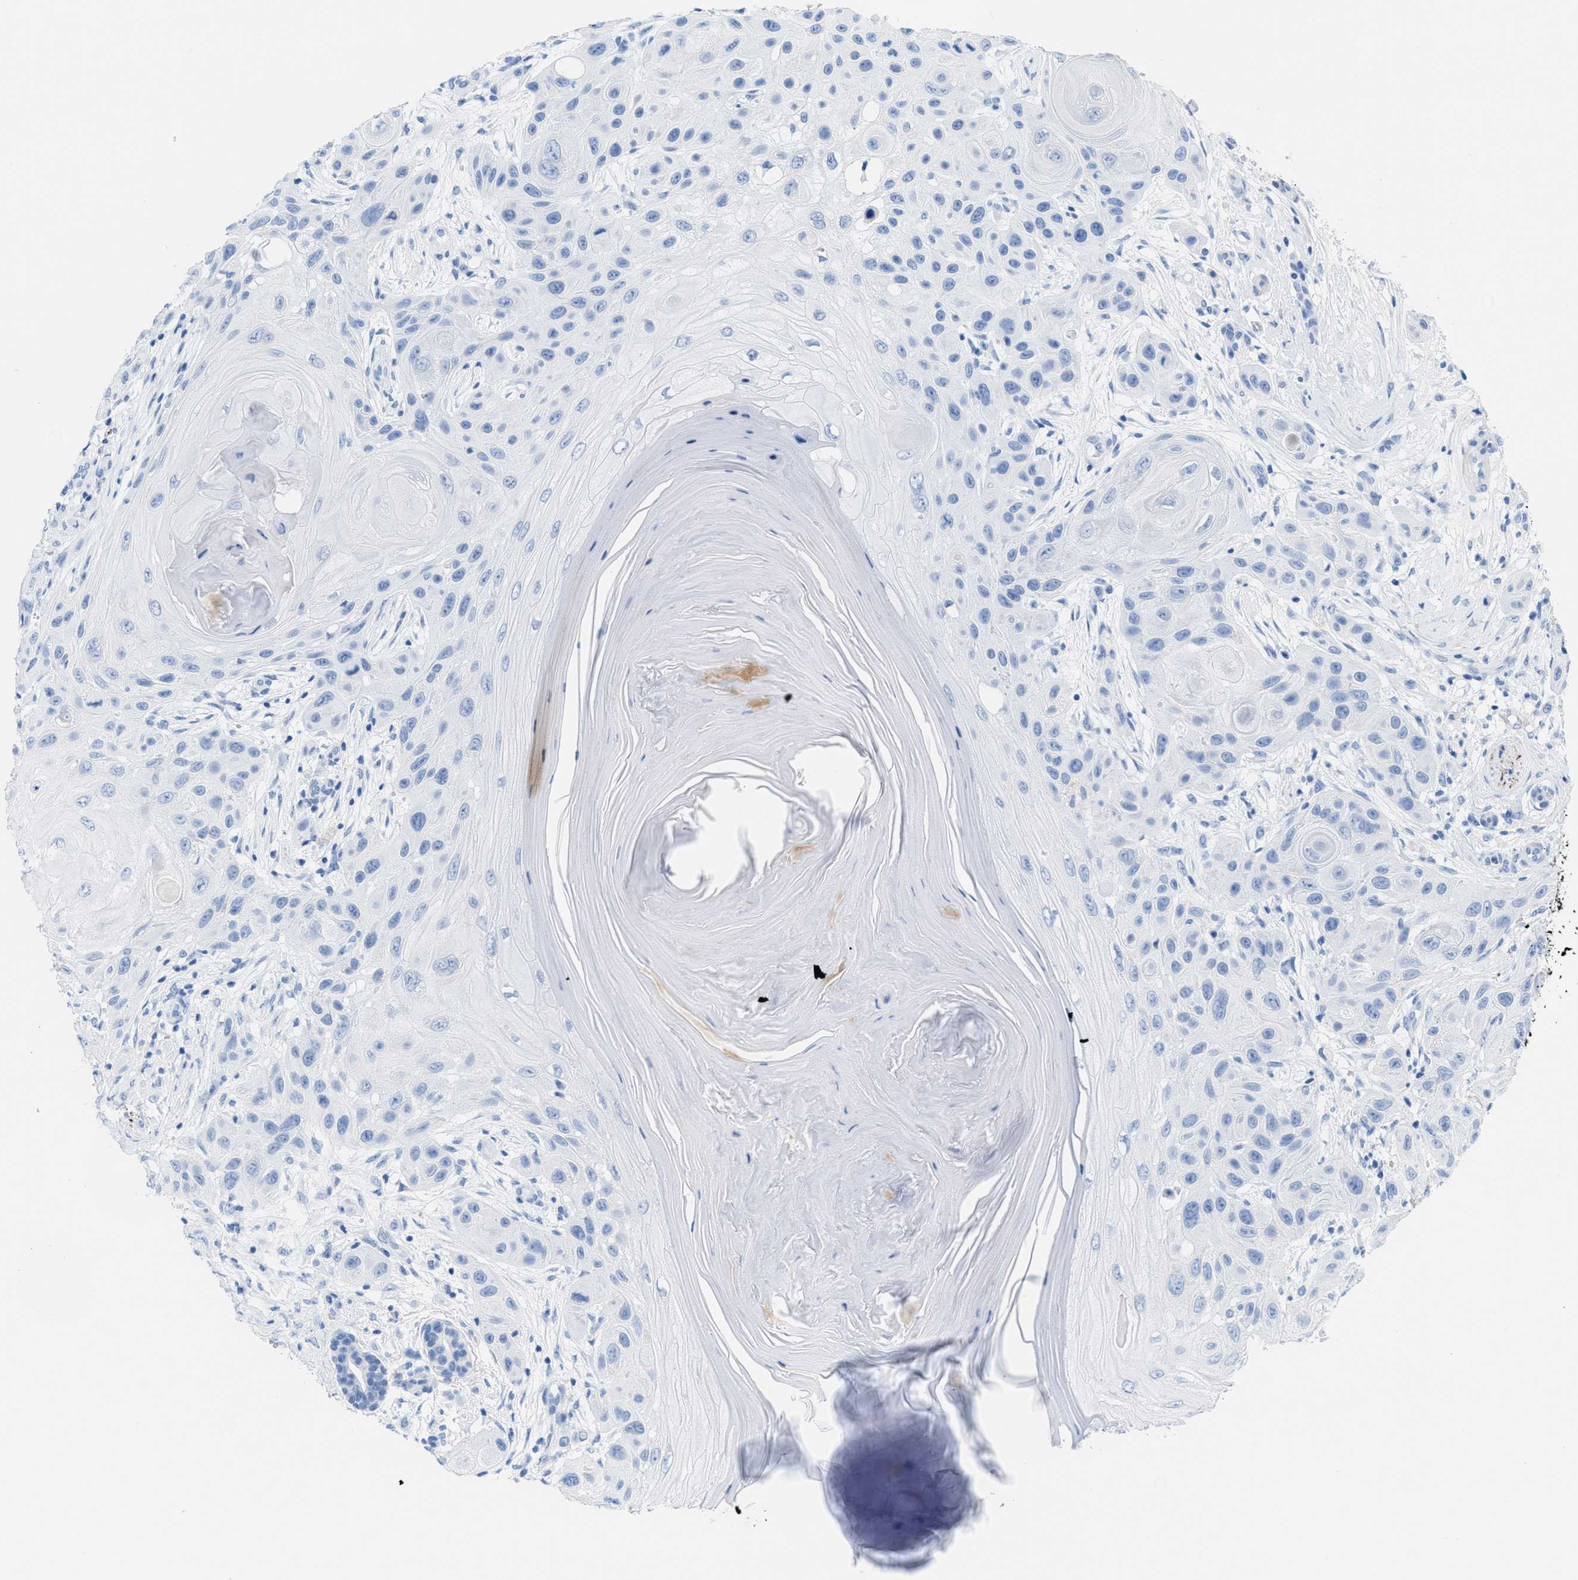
{"staining": {"intensity": "negative", "quantity": "none", "location": "none"}, "tissue": "skin cancer", "cell_type": "Tumor cells", "image_type": "cancer", "snomed": [{"axis": "morphology", "description": "Squamous cell carcinoma, NOS"}, {"axis": "topography", "description": "Skin"}], "caption": "This is a micrograph of immunohistochemistry (IHC) staining of squamous cell carcinoma (skin), which shows no expression in tumor cells. (DAB (3,3'-diaminobenzidine) IHC visualized using brightfield microscopy, high magnification).", "gene": "ANKFN1", "patient": {"sex": "female", "age": 96}}